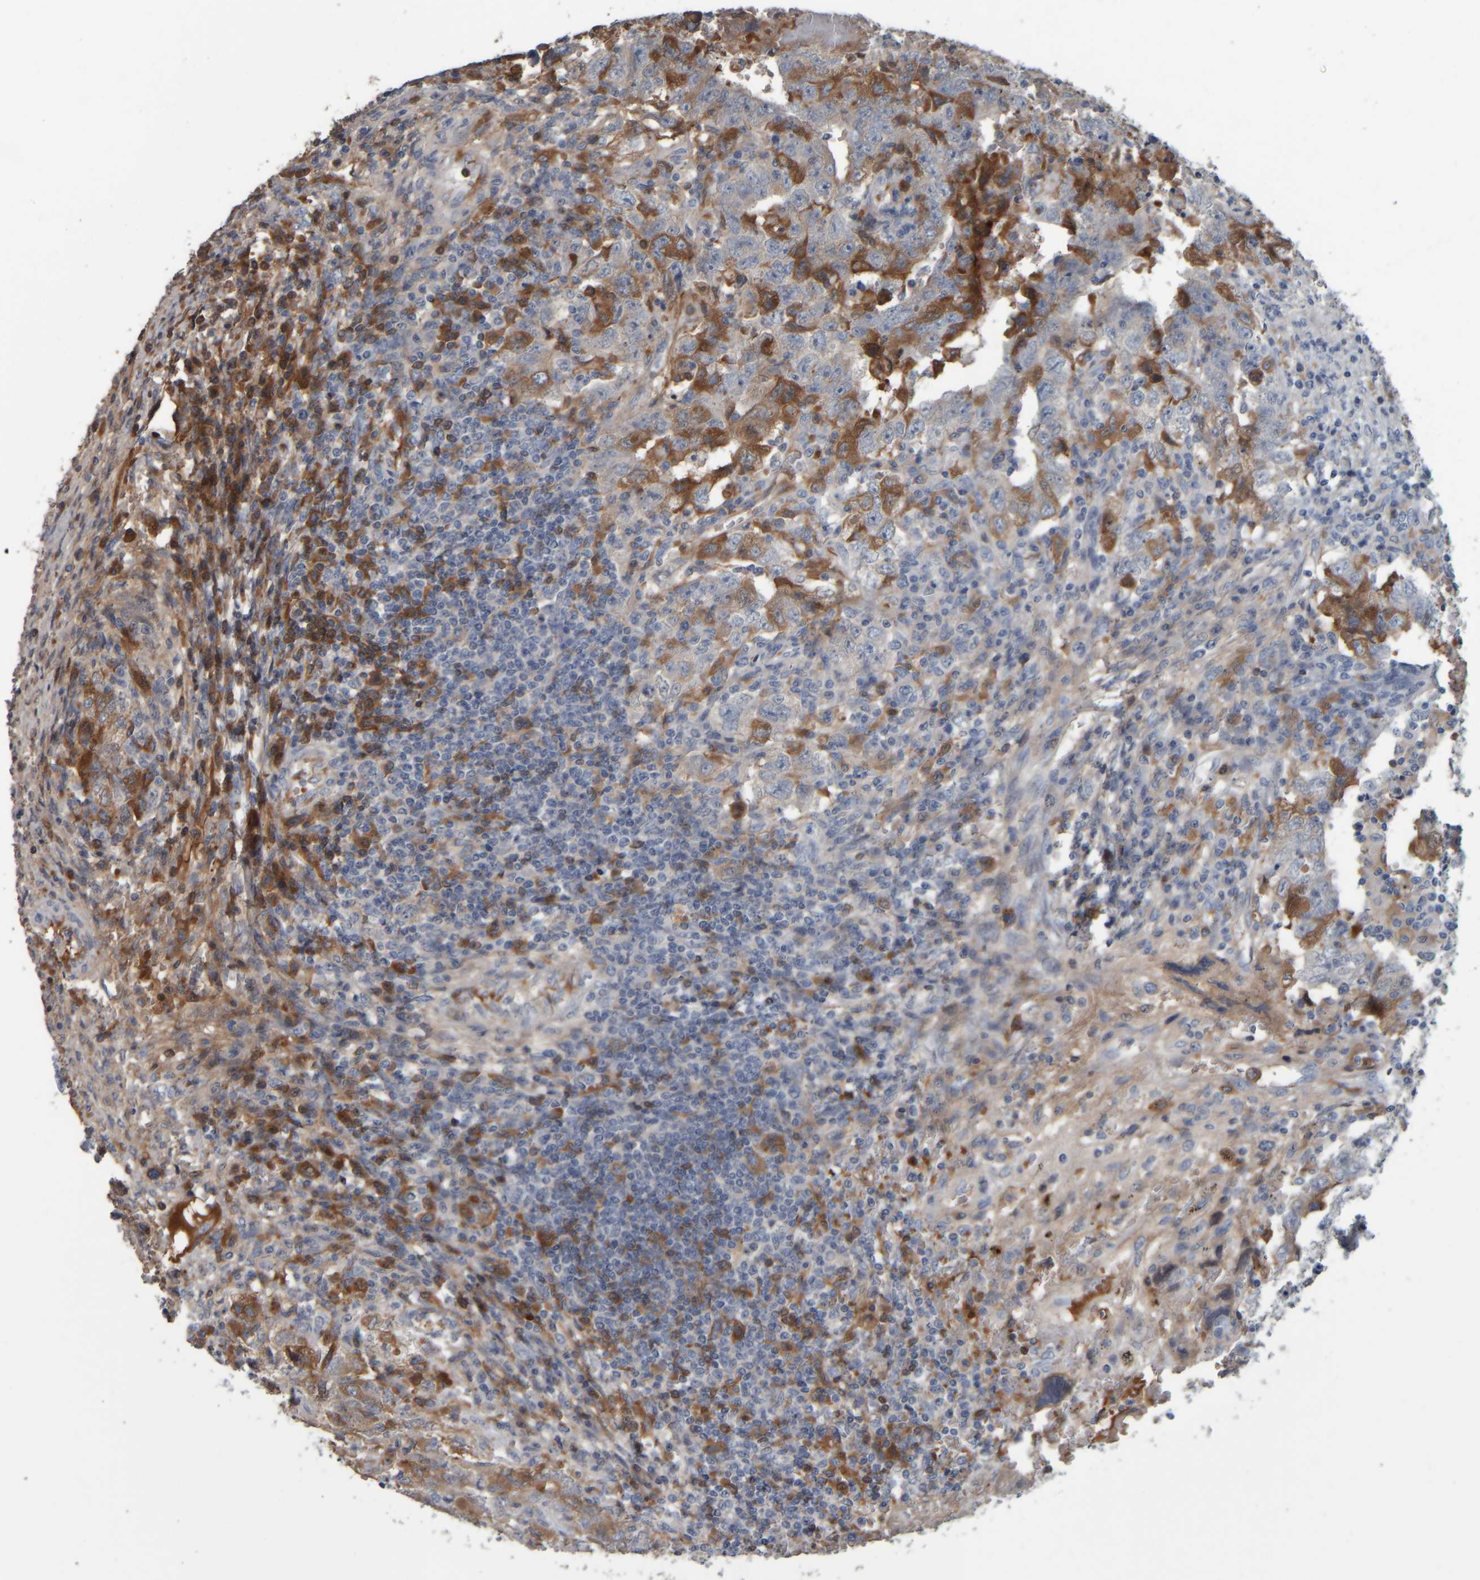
{"staining": {"intensity": "moderate", "quantity": "25%-75%", "location": "cytoplasmic/membranous"}, "tissue": "testis cancer", "cell_type": "Tumor cells", "image_type": "cancer", "snomed": [{"axis": "morphology", "description": "Carcinoma, Embryonal, NOS"}, {"axis": "topography", "description": "Testis"}], "caption": "Testis embryonal carcinoma stained with a protein marker shows moderate staining in tumor cells.", "gene": "CAVIN4", "patient": {"sex": "male", "age": 26}}